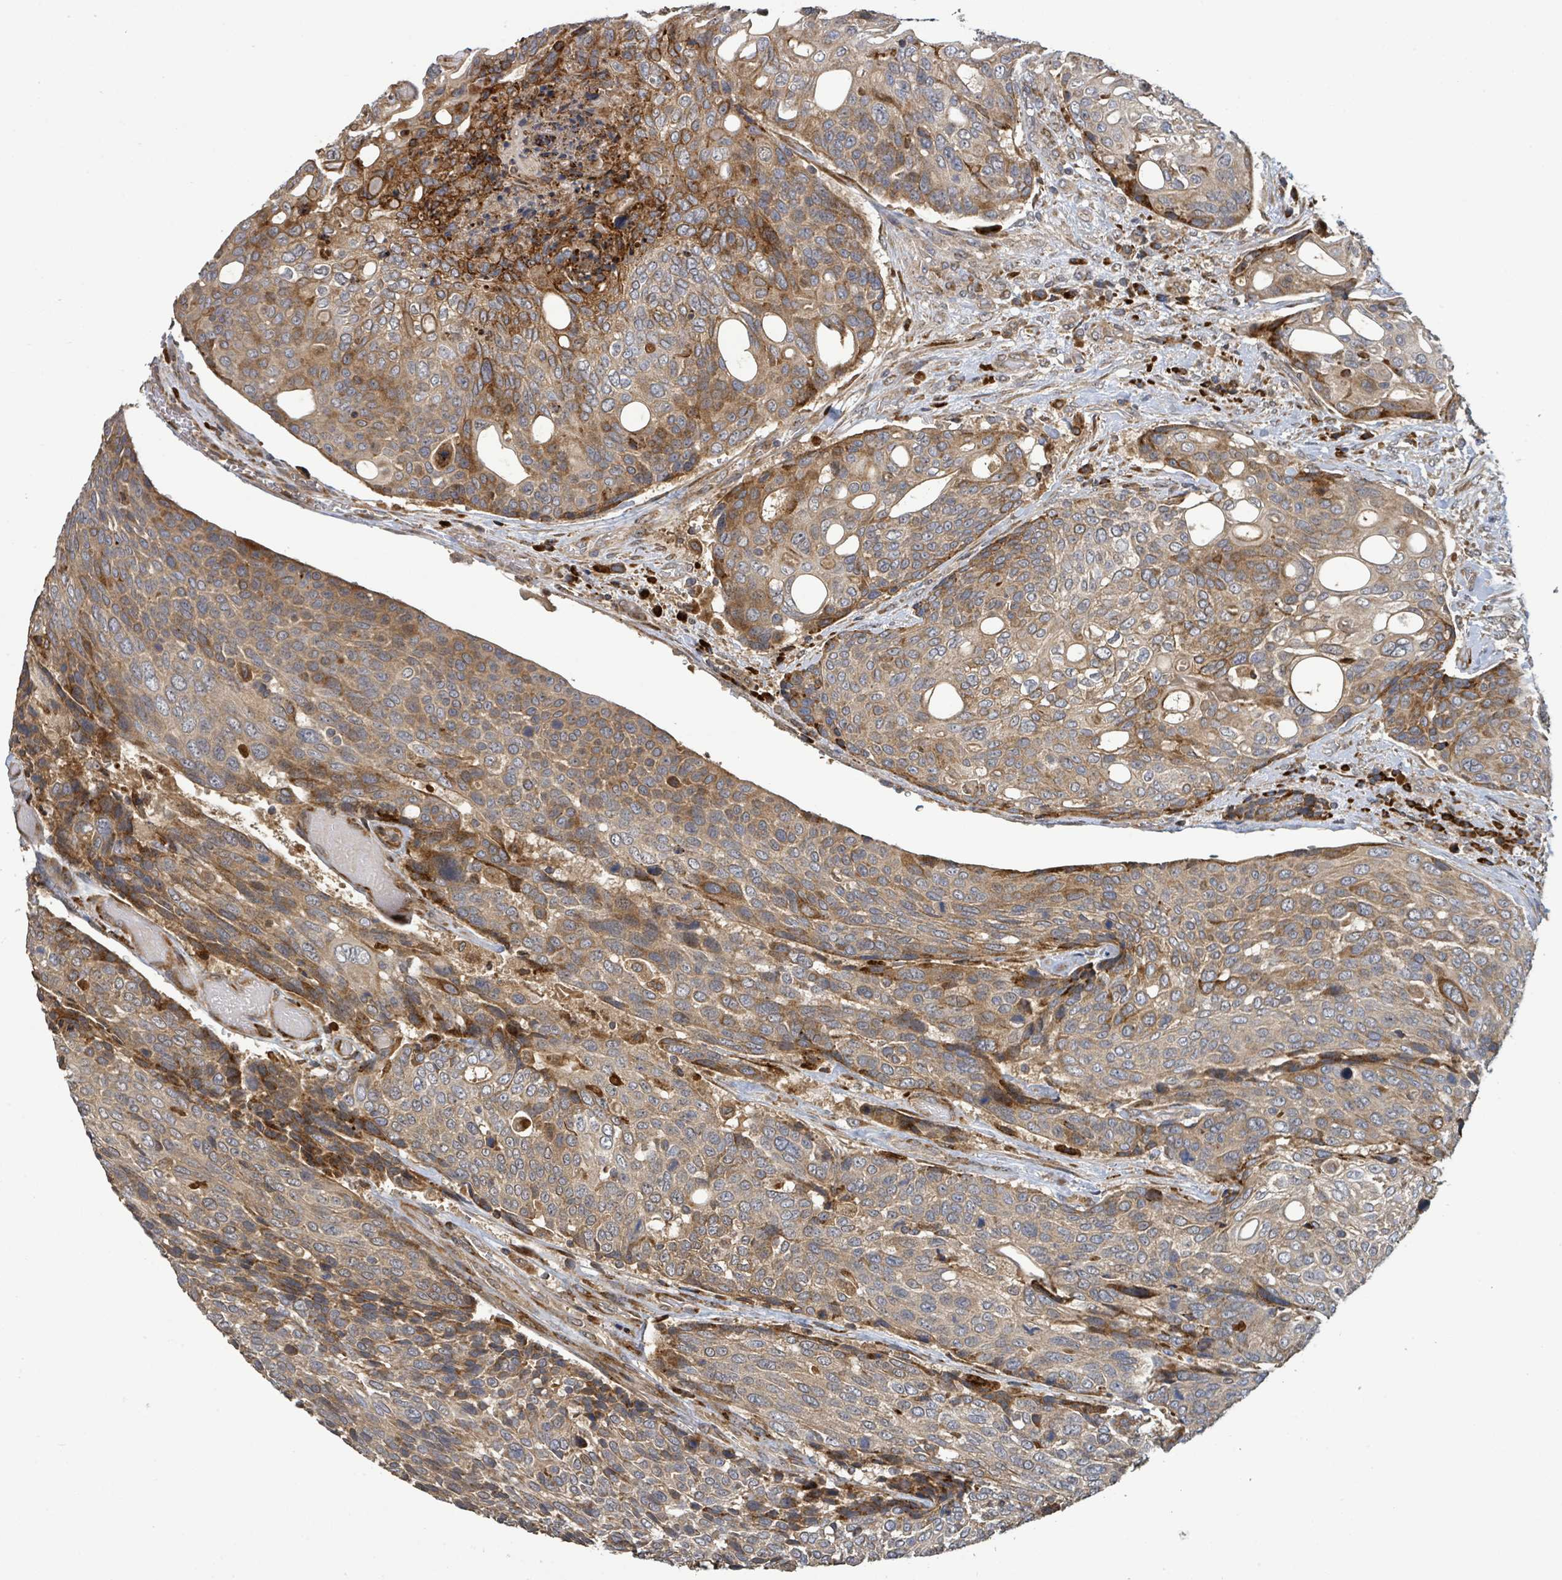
{"staining": {"intensity": "moderate", "quantity": ">75%", "location": "cytoplasmic/membranous"}, "tissue": "urothelial cancer", "cell_type": "Tumor cells", "image_type": "cancer", "snomed": [{"axis": "morphology", "description": "Urothelial carcinoma, High grade"}, {"axis": "topography", "description": "Urinary bladder"}], "caption": "Moderate cytoplasmic/membranous expression for a protein is identified in approximately >75% of tumor cells of urothelial cancer using immunohistochemistry (IHC).", "gene": "STARD4", "patient": {"sex": "female", "age": 70}}